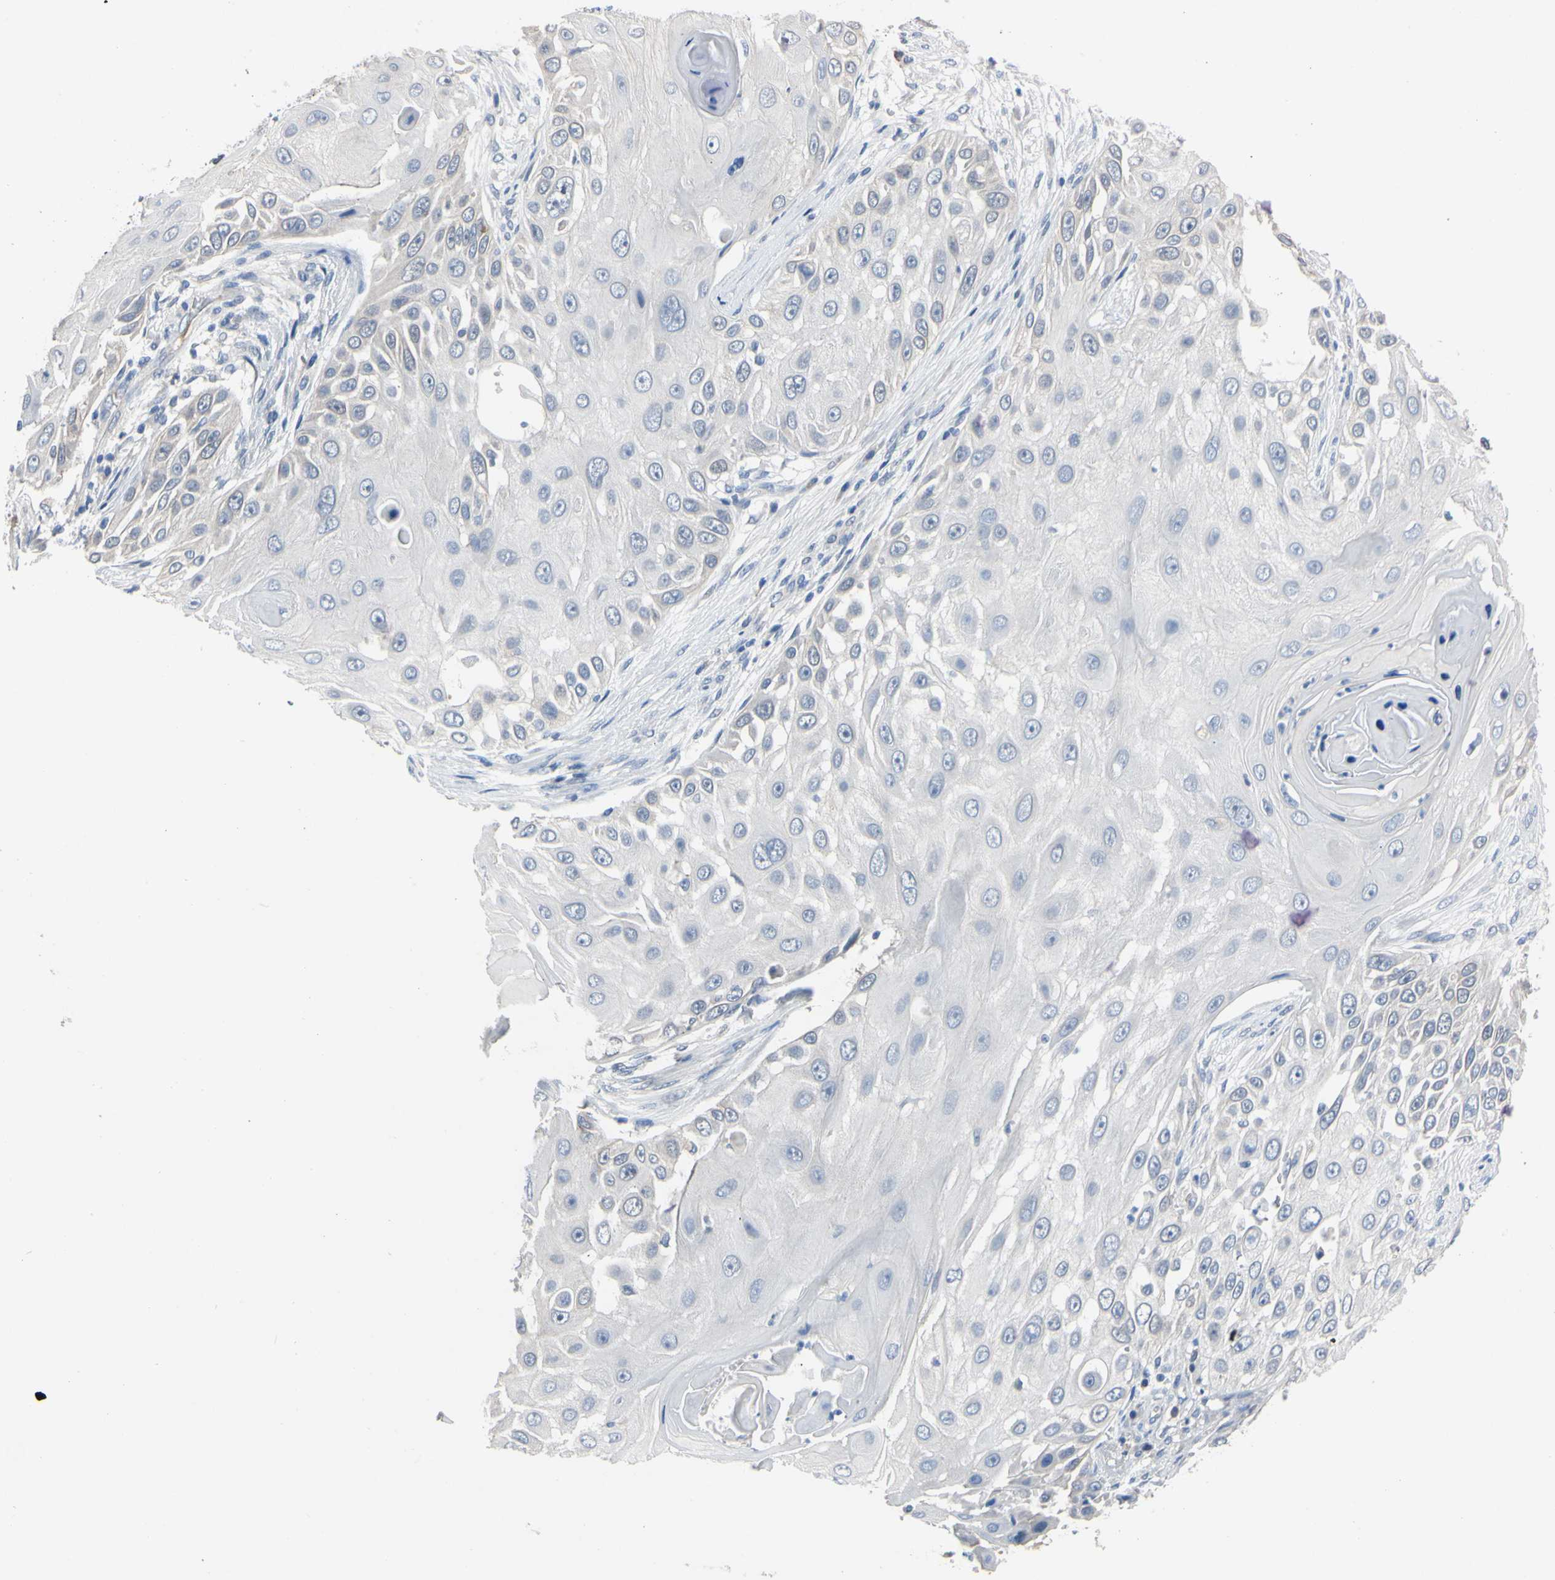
{"staining": {"intensity": "negative", "quantity": "none", "location": "none"}, "tissue": "skin cancer", "cell_type": "Tumor cells", "image_type": "cancer", "snomed": [{"axis": "morphology", "description": "Squamous cell carcinoma, NOS"}, {"axis": "topography", "description": "Skin"}], "caption": "This is an immunohistochemistry image of skin cancer (squamous cell carcinoma). There is no positivity in tumor cells.", "gene": "LHX9", "patient": {"sex": "female", "age": 44}}